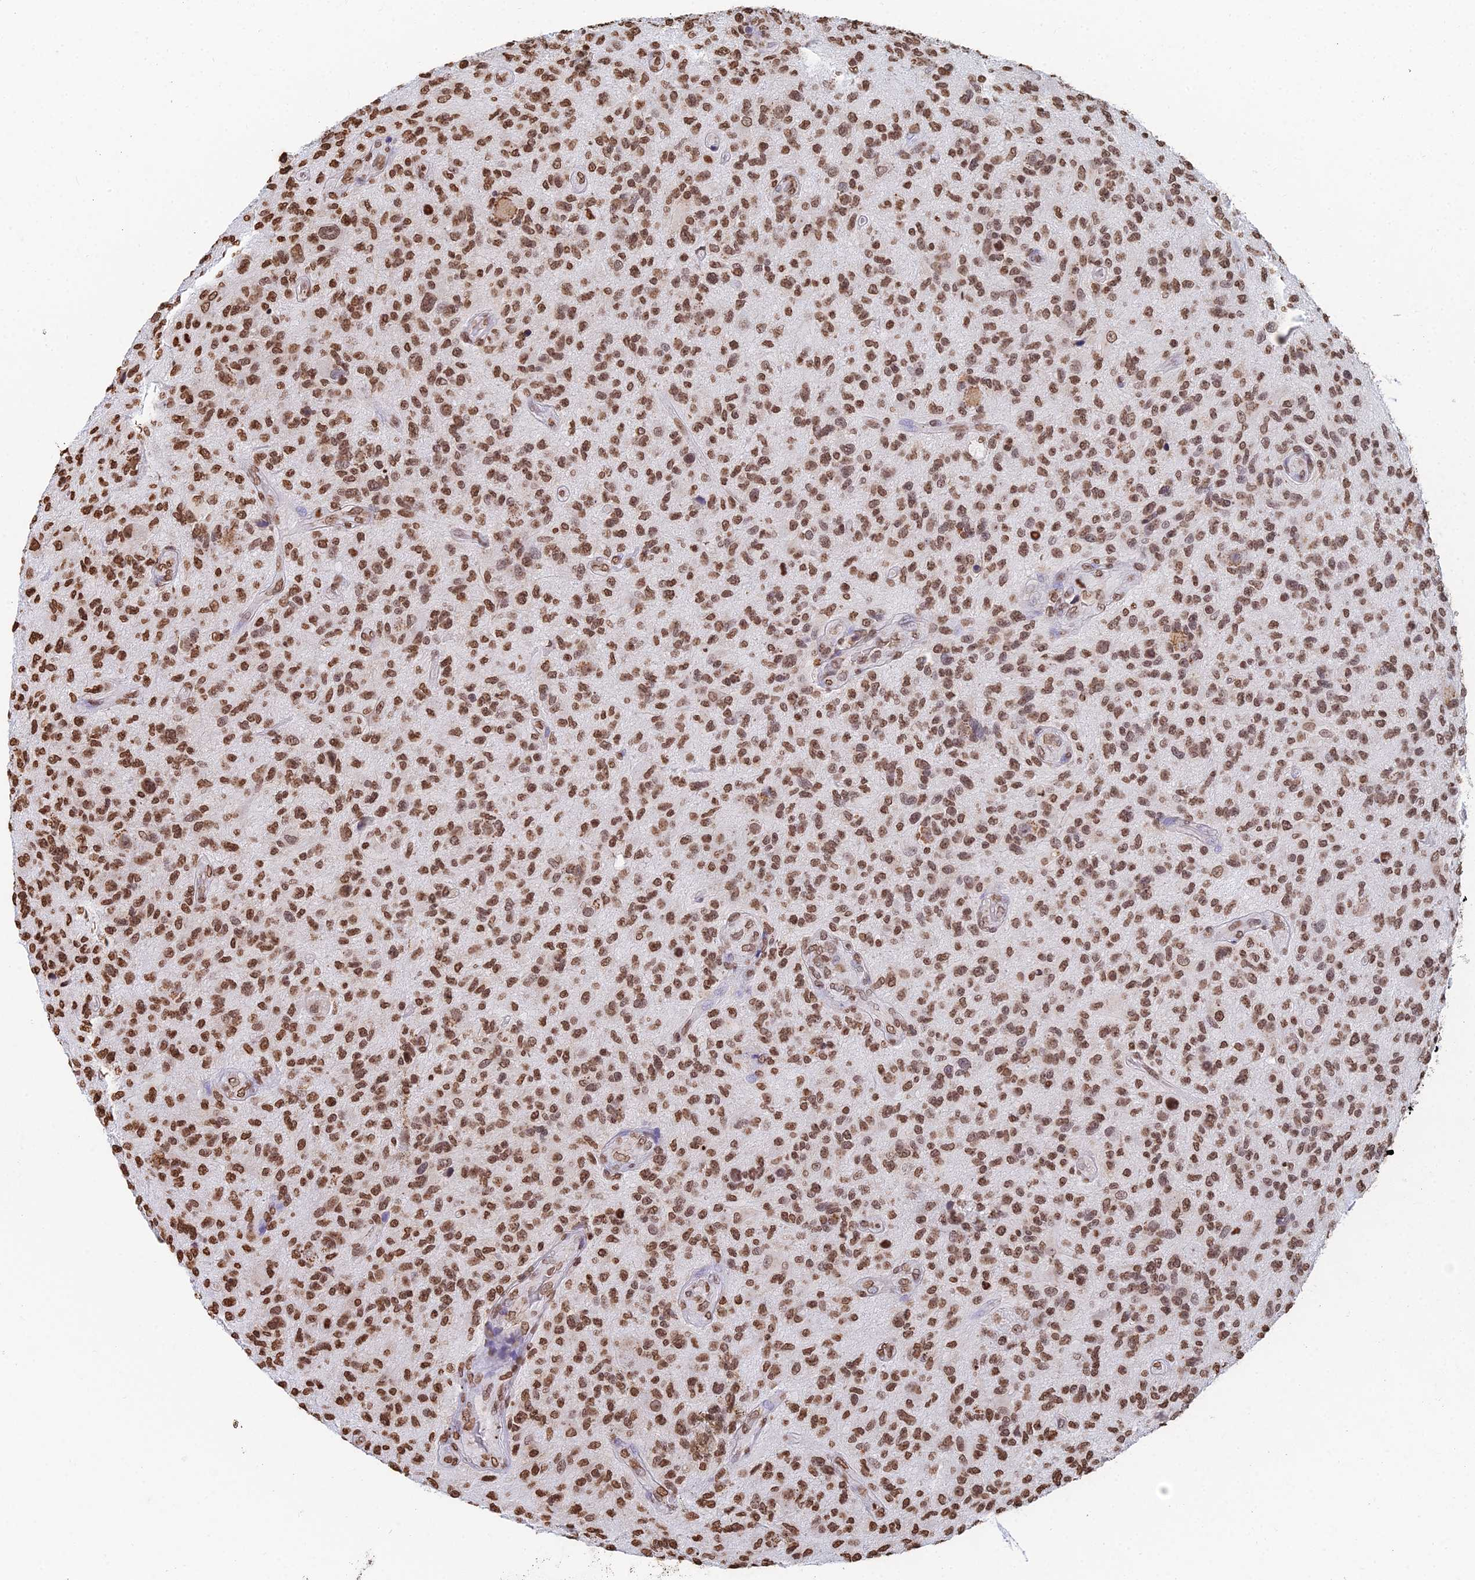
{"staining": {"intensity": "moderate", "quantity": ">75%", "location": "nuclear"}, "tissue": "glioma", "cell_type": "Tumor cells", "image_type": "cancer", "snomed": [{"axis": "morphology", "description": "Glioma, malignant, High grade"}, {"axis": "topography", "description": "Brain"}], "caption": "Immunohistochemistry (IHC) of glioma exhibits medium levels of moderate nuclear positivity in about >75% of tumor cells. Immunohistochemistry stains the protein of interest in brown and the nuclei are stained blue.", "gene": "GBP3", "patient": {"sex": "male", "age": 47}}